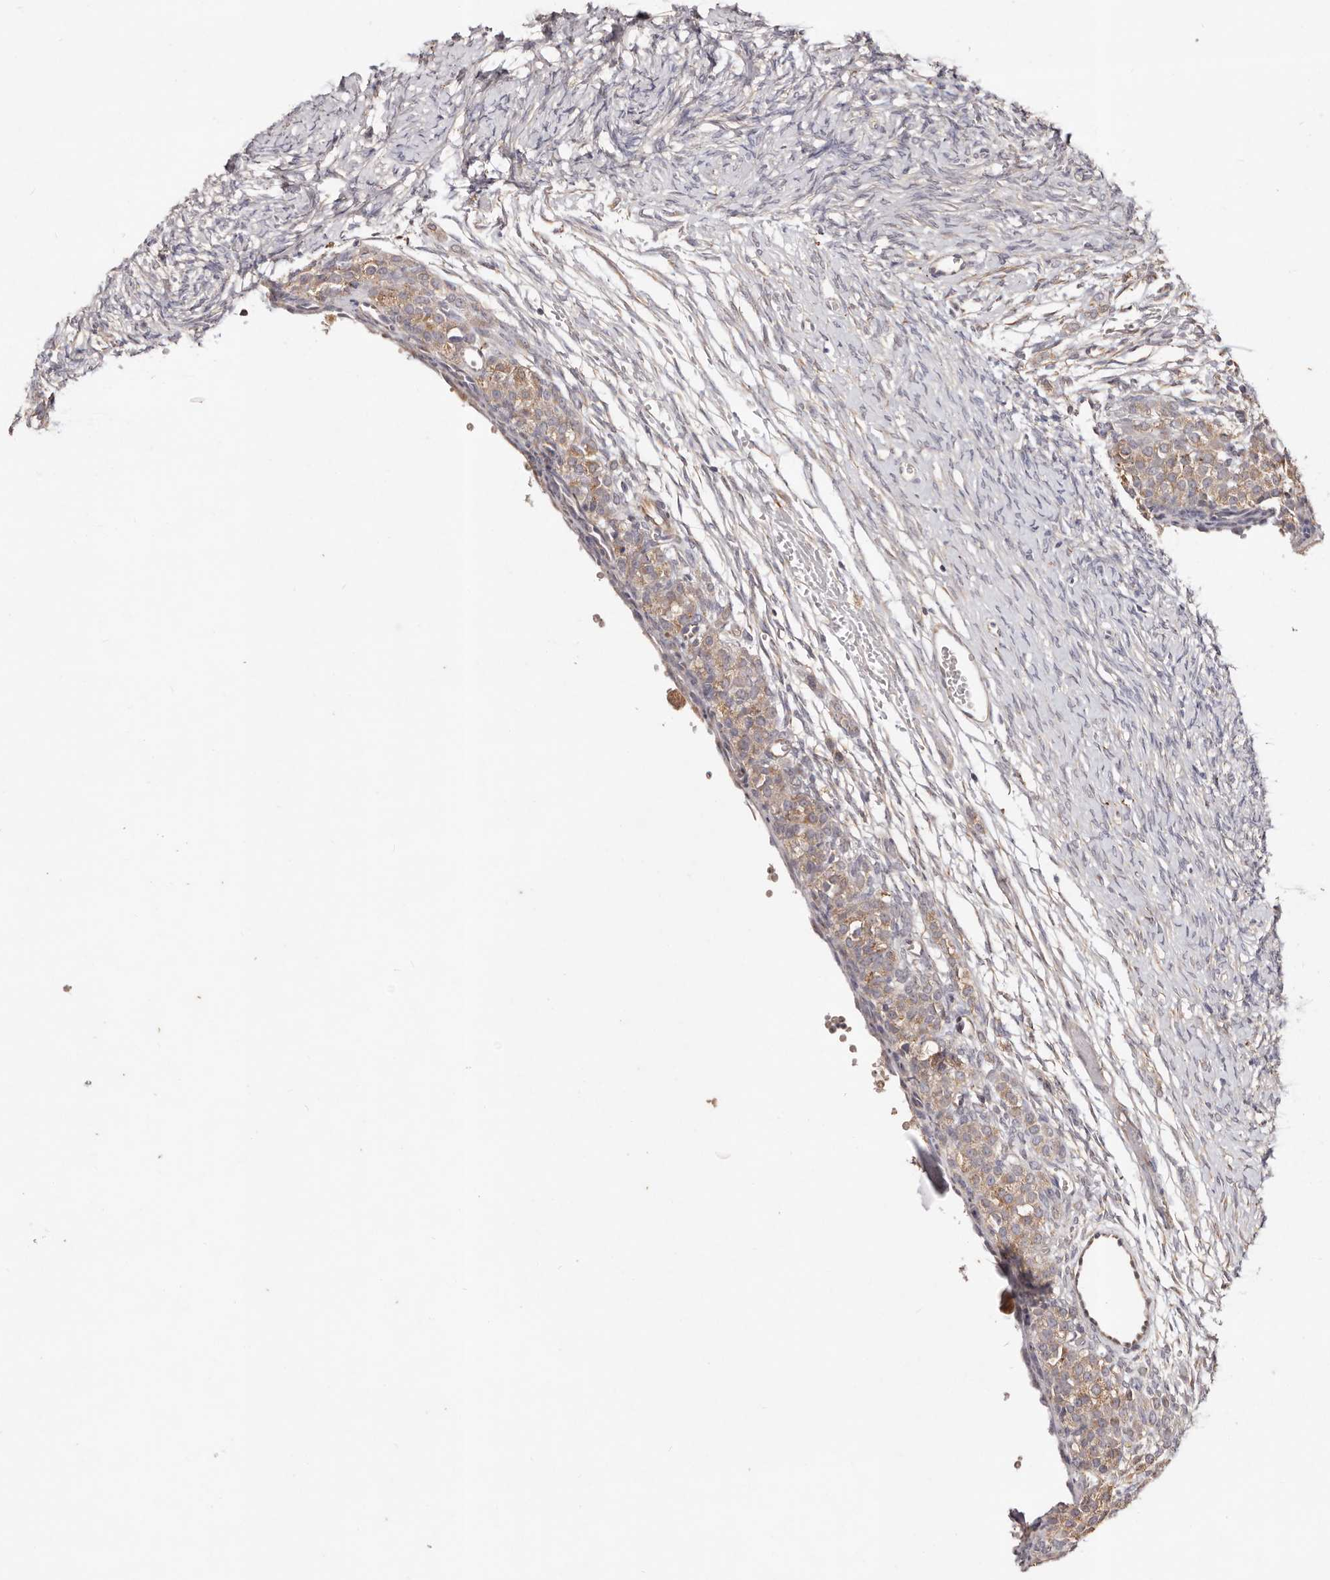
{"staining": {"intensity": "negative", "quantity": "none", "location": "none"}, "tissue": "ovary", "cell_type": "Ovarian stroma cells", "image_type": "normal", "snomed": [{"axis": "morphology", "description": "Adenocarcinoma, NOS"}, {"axis": "topography", "description": "Endometrium"}], "caption": "Immunohistochemistry of benign ovary shows no expression in ovarian stroma cells.", "gene": "THBS3", "patient": {"sex": "female", "age": 32}}